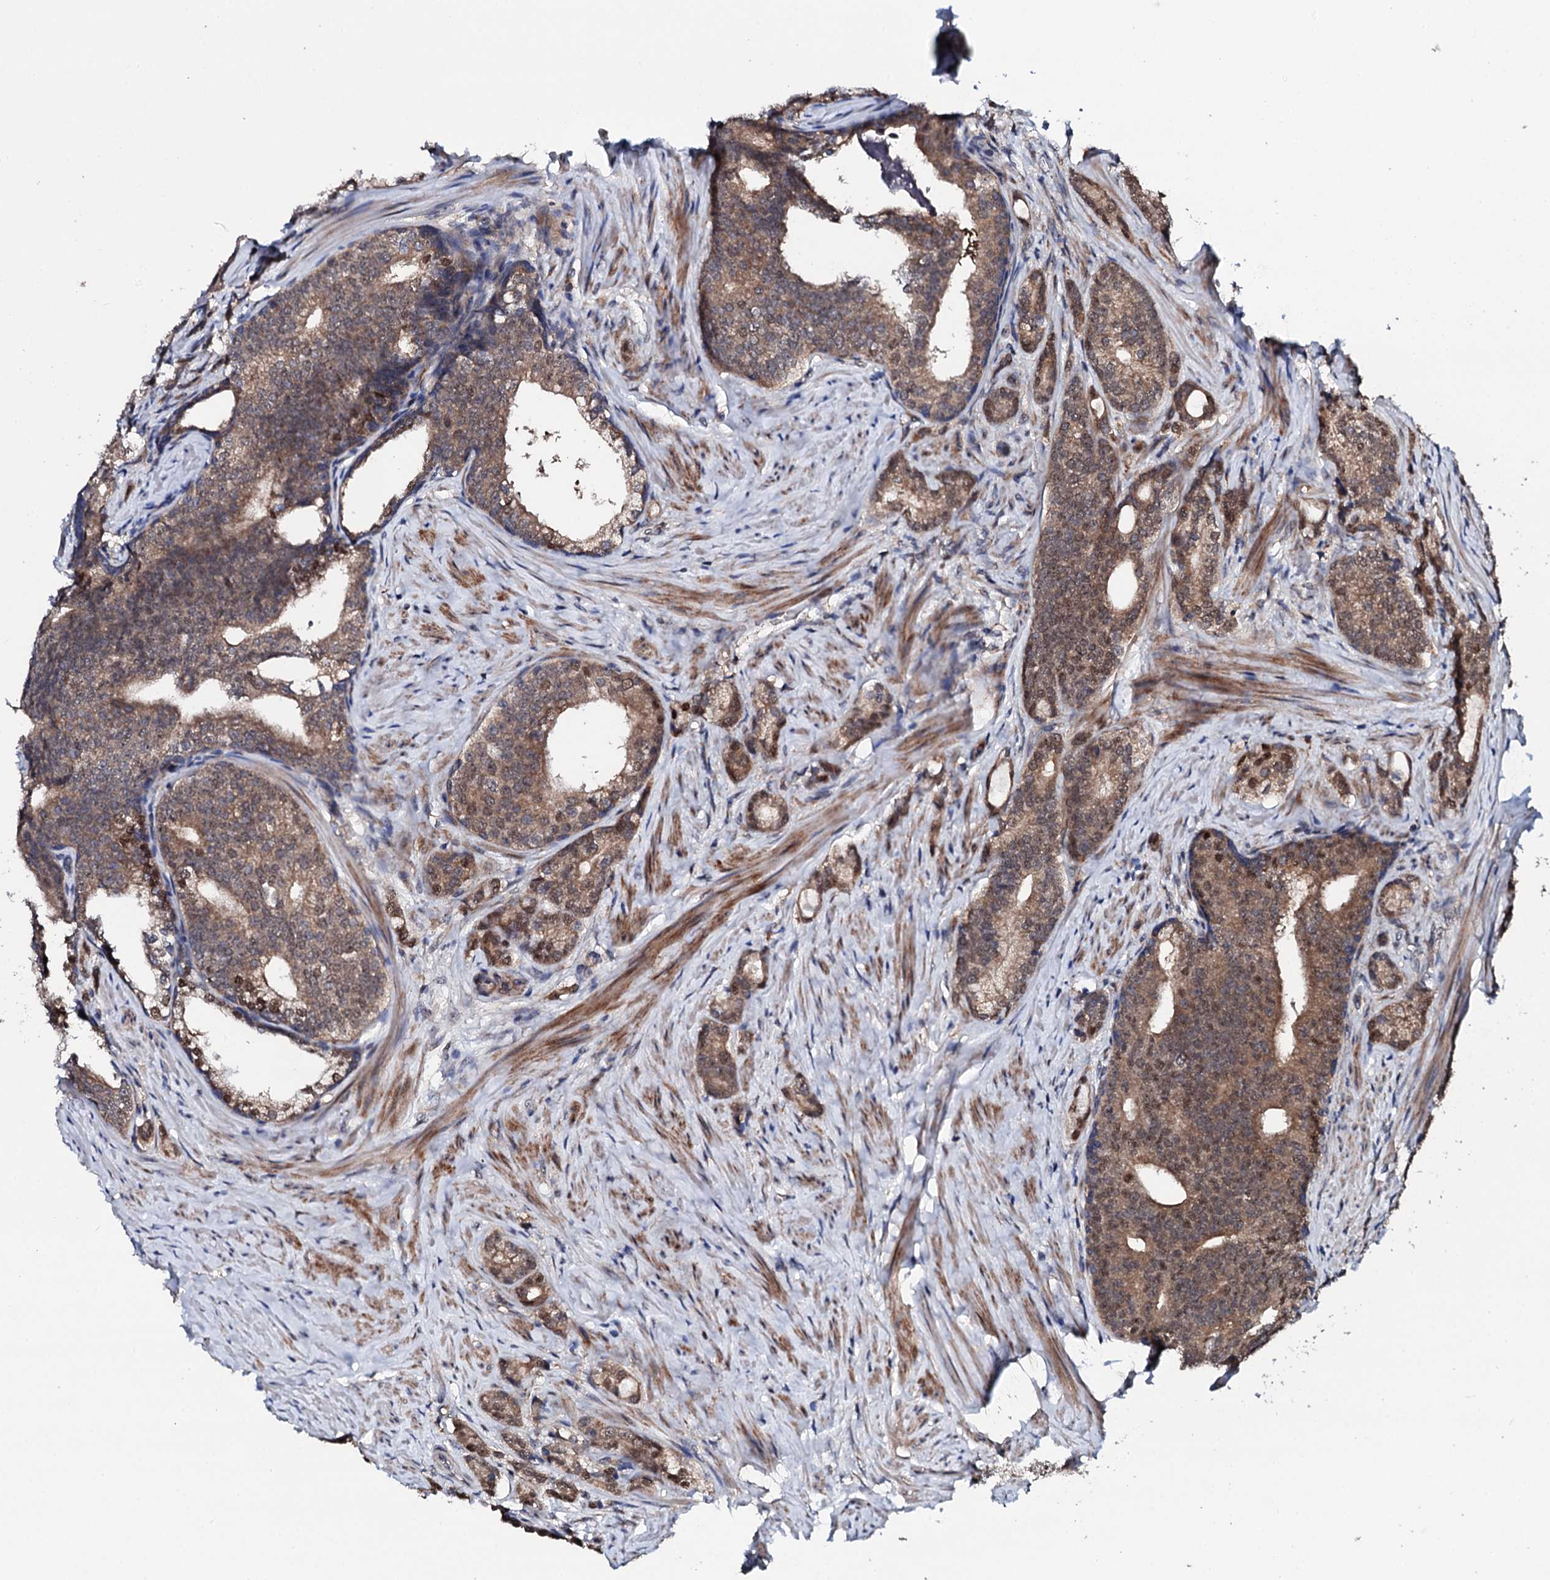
{"staining": {"intensity": "moderate", "quantity": ">75%", "location": "cytoplasmic/membranous,nuclear"}, "tissue": "prostate cancer", "cell_type": "Tumor cells", "image_type": "cancer", "snomed": [{"axis": "morphology", "description": "Adenocarcinoma, Low grade"}, {"axis": "topography", "description": "Prostate"}], "caption": "A high-resolution photomicrograph shows immunohistochemistry staining of low-grade adenocarcinoma (prostate), which displays moderate cytoplasmic/membranous and nuclear staining in approximately >75% of tumor cells. (DAB (3,3'-diaminobenzidine) IHC, brown staining for protein, blue staining for nuclei).", "gene": "IP6K1", "patient": {"sex": "male", "age": 71}}